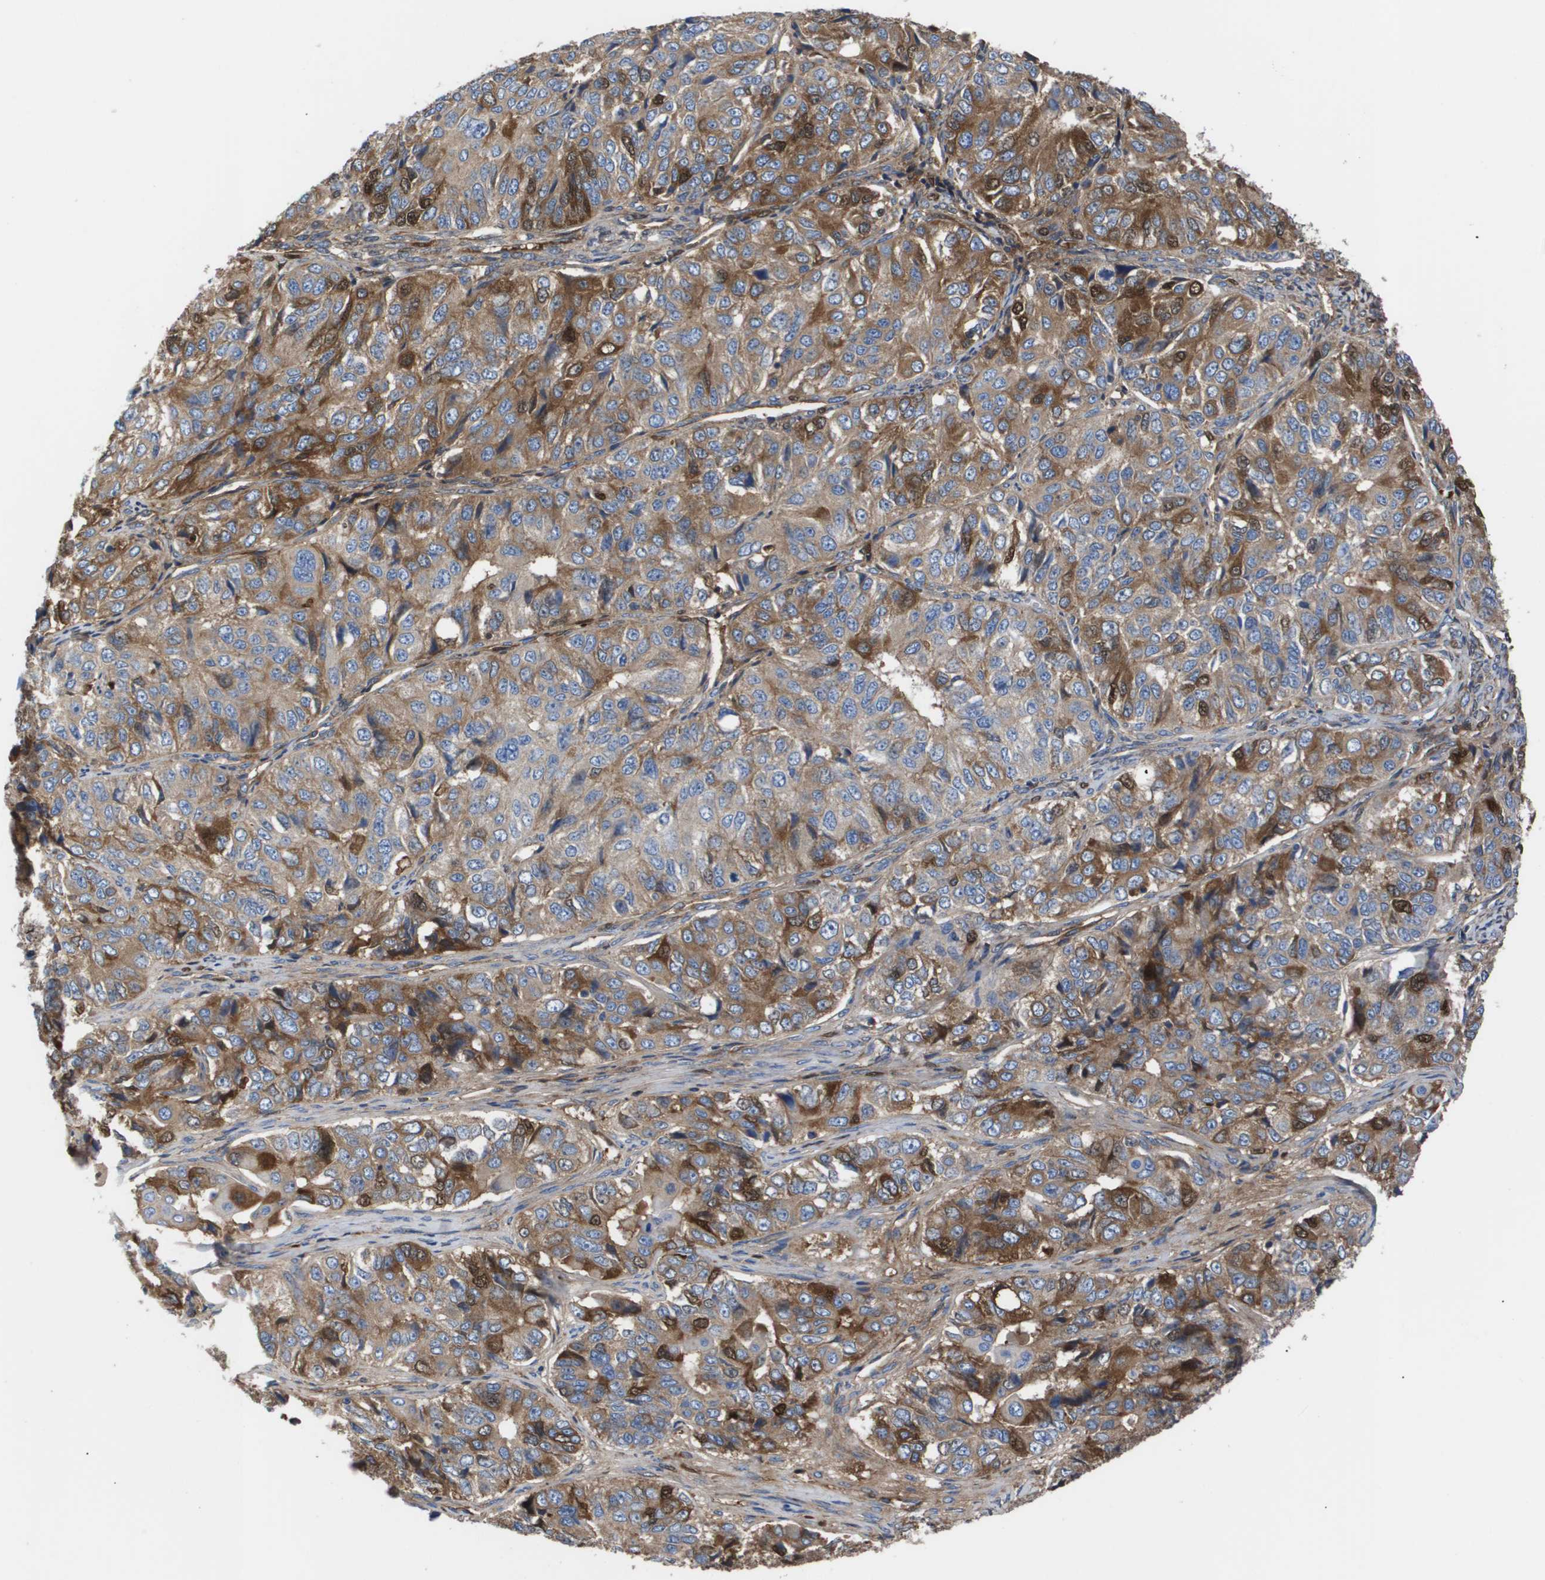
{"staining": {"intensity": "moderate", "quantity": ">75%", "location": "cytoplasmic/membranous"}, "tissue": "ovarian cancer", "cell_type": "Tumor cells", "image_type": "cancer", "snomed": [{"axis": "morphology", "description": "Carcinoma, endometroid"}, {"axis": "topography", "description": "Ovary"}], "caption": "An image of ovarian cancer stained for a protein demonstrates moderate cytoplasmic/membranous brown staining in tumor cells.", "gene": "SERPINA6", "patient": {"sex": "female", "age": 51}}